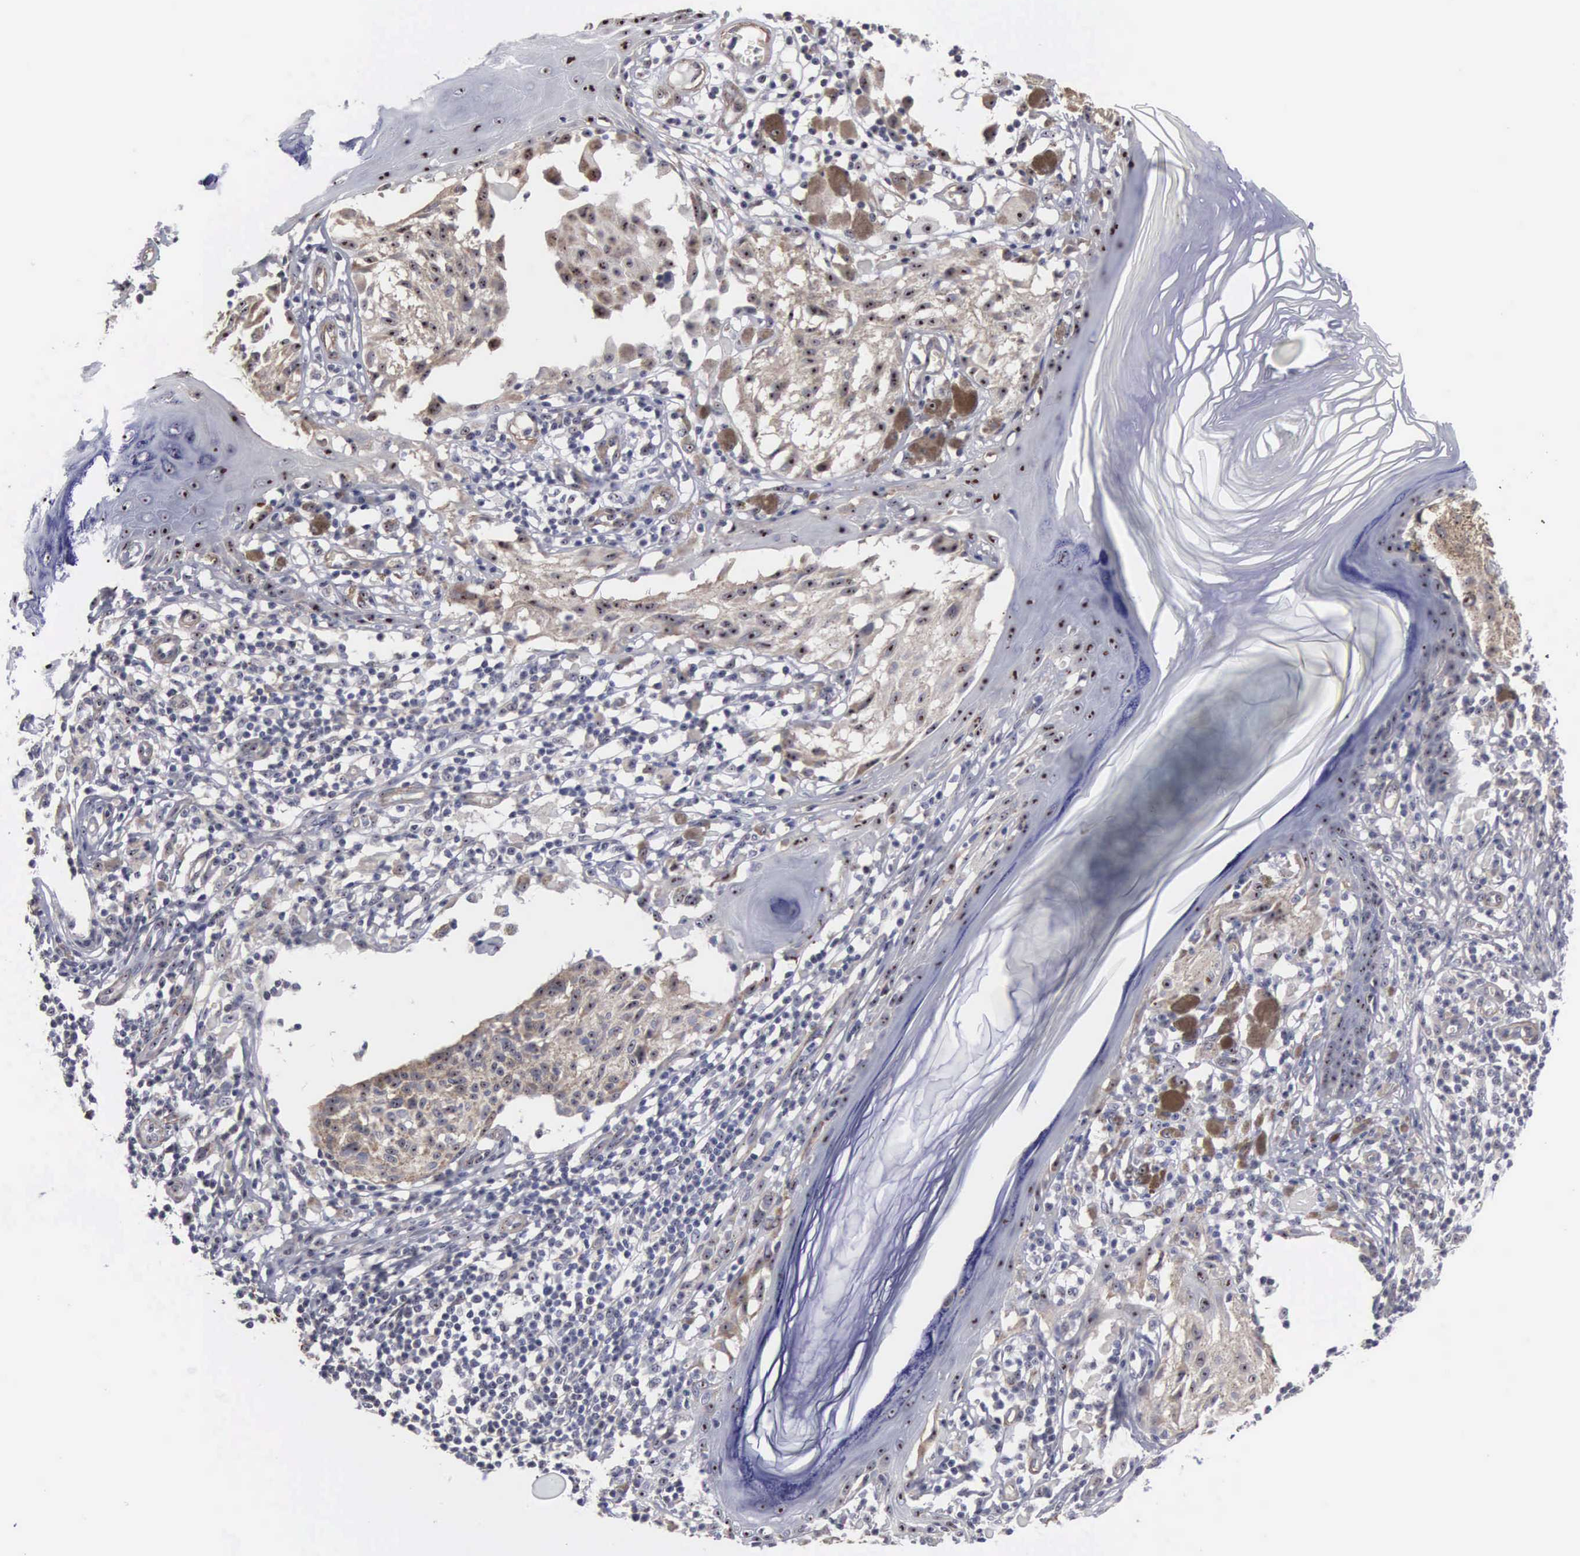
{"staining": {"intensity": "weak", "quantity": "25%-75%", "location": "cytoplasmic/membranous,nuclear"}, "tissue": "melanoma", "cell_type": "Tumor cells", "image_type": "cancer", "snomed": [{"axis": "morphology", "description": "Malignant melanoma, NOS"}, {"axis": "topography", "description": "Skin"}], "caption": "Immunohistochemistry (IHC) staining of malignant melanoma, which shows low levels of weak cytoplasmic/membranous and nuclear staining in about 25%-75% of tumor cells indicating weak cytoplasmic/membranous and nuclear protein staining. The staining was performed using DAB (brown) for protein detection and nuclei were counterstained in hematoxylin (blue).", "gene": "NGDN", "patient": {"sex": "male", "age": 36}}